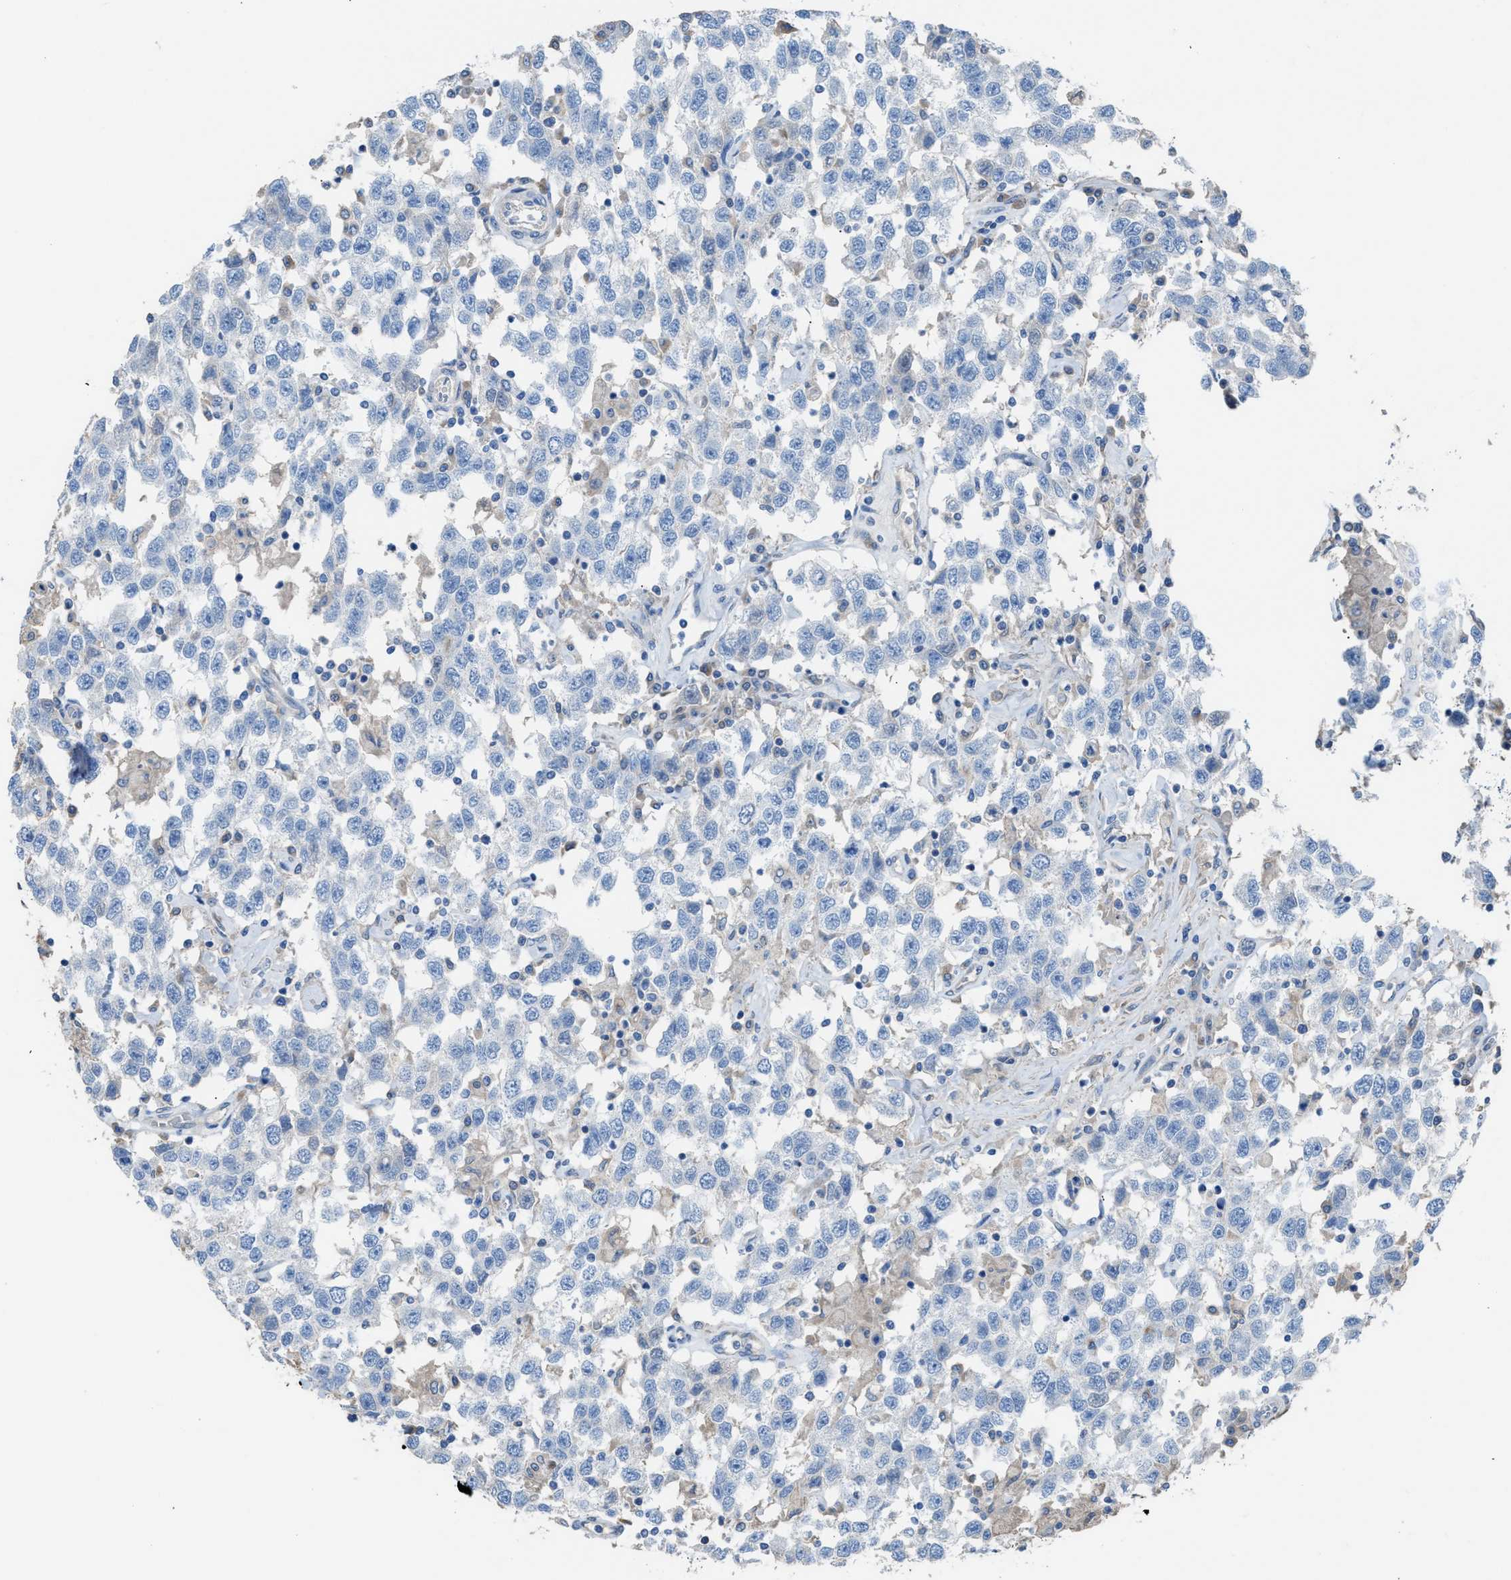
{"staining": {"intensity": "negative", "quantity": "none", "location": "none"}, "tissue": "testis cancer", "cell_type": "Tumor cells", "image_type": "cancer", "snomed": [{"axis": "morphology", "description": "Seminoma, NOS"}, {"axis": "topography", "description": "Testis"}], "caption": "The immunohistochemistry photomicrograph has no significant expression in tumor cells of testis seminoma tissue.", "gene": "NQO2", "patient": {"sex": "male", "age": 41}}